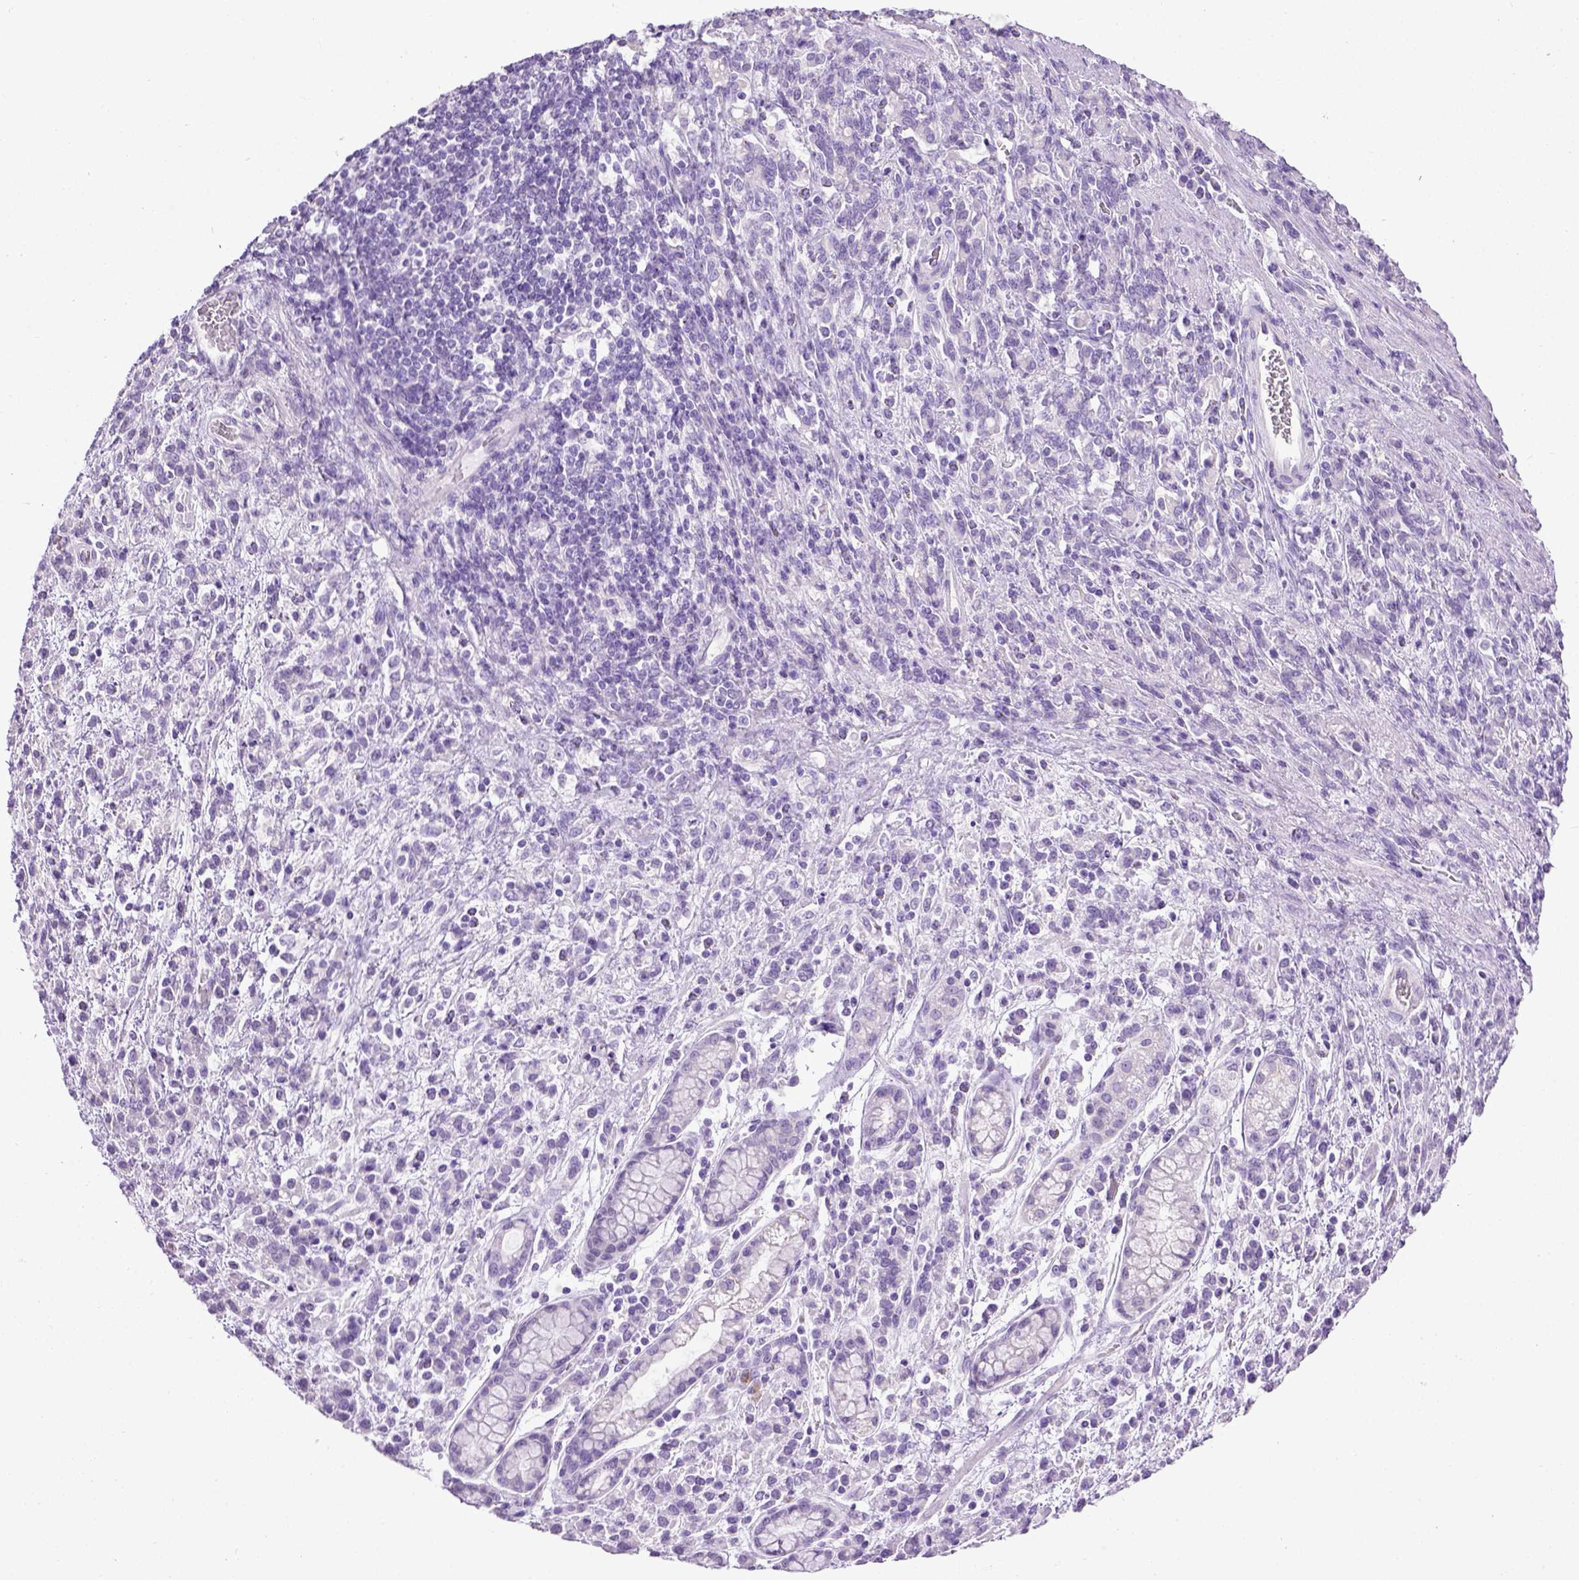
{"staining": {"intensity": "negative", "quantity": "none", "location": "none"}, "tissue": "stomach cancer", "cell_type": "Tumor cells", "image_type": "cancer", "snomed": [{"axis": "morphology", "description": "Adenocarcinoma, NOS"}, {"axis": "topography", "description": "Stomach"}], "caption": "An immunohistochemistry (IHC) micrograph of stomach cancer (adenocarcinoma) is shown. There is no staining in tumor cells of stomach cancer (adenocarcinoma).", "gene": "CYP24A1", "patient": {"sex": "female", "age": 57}}